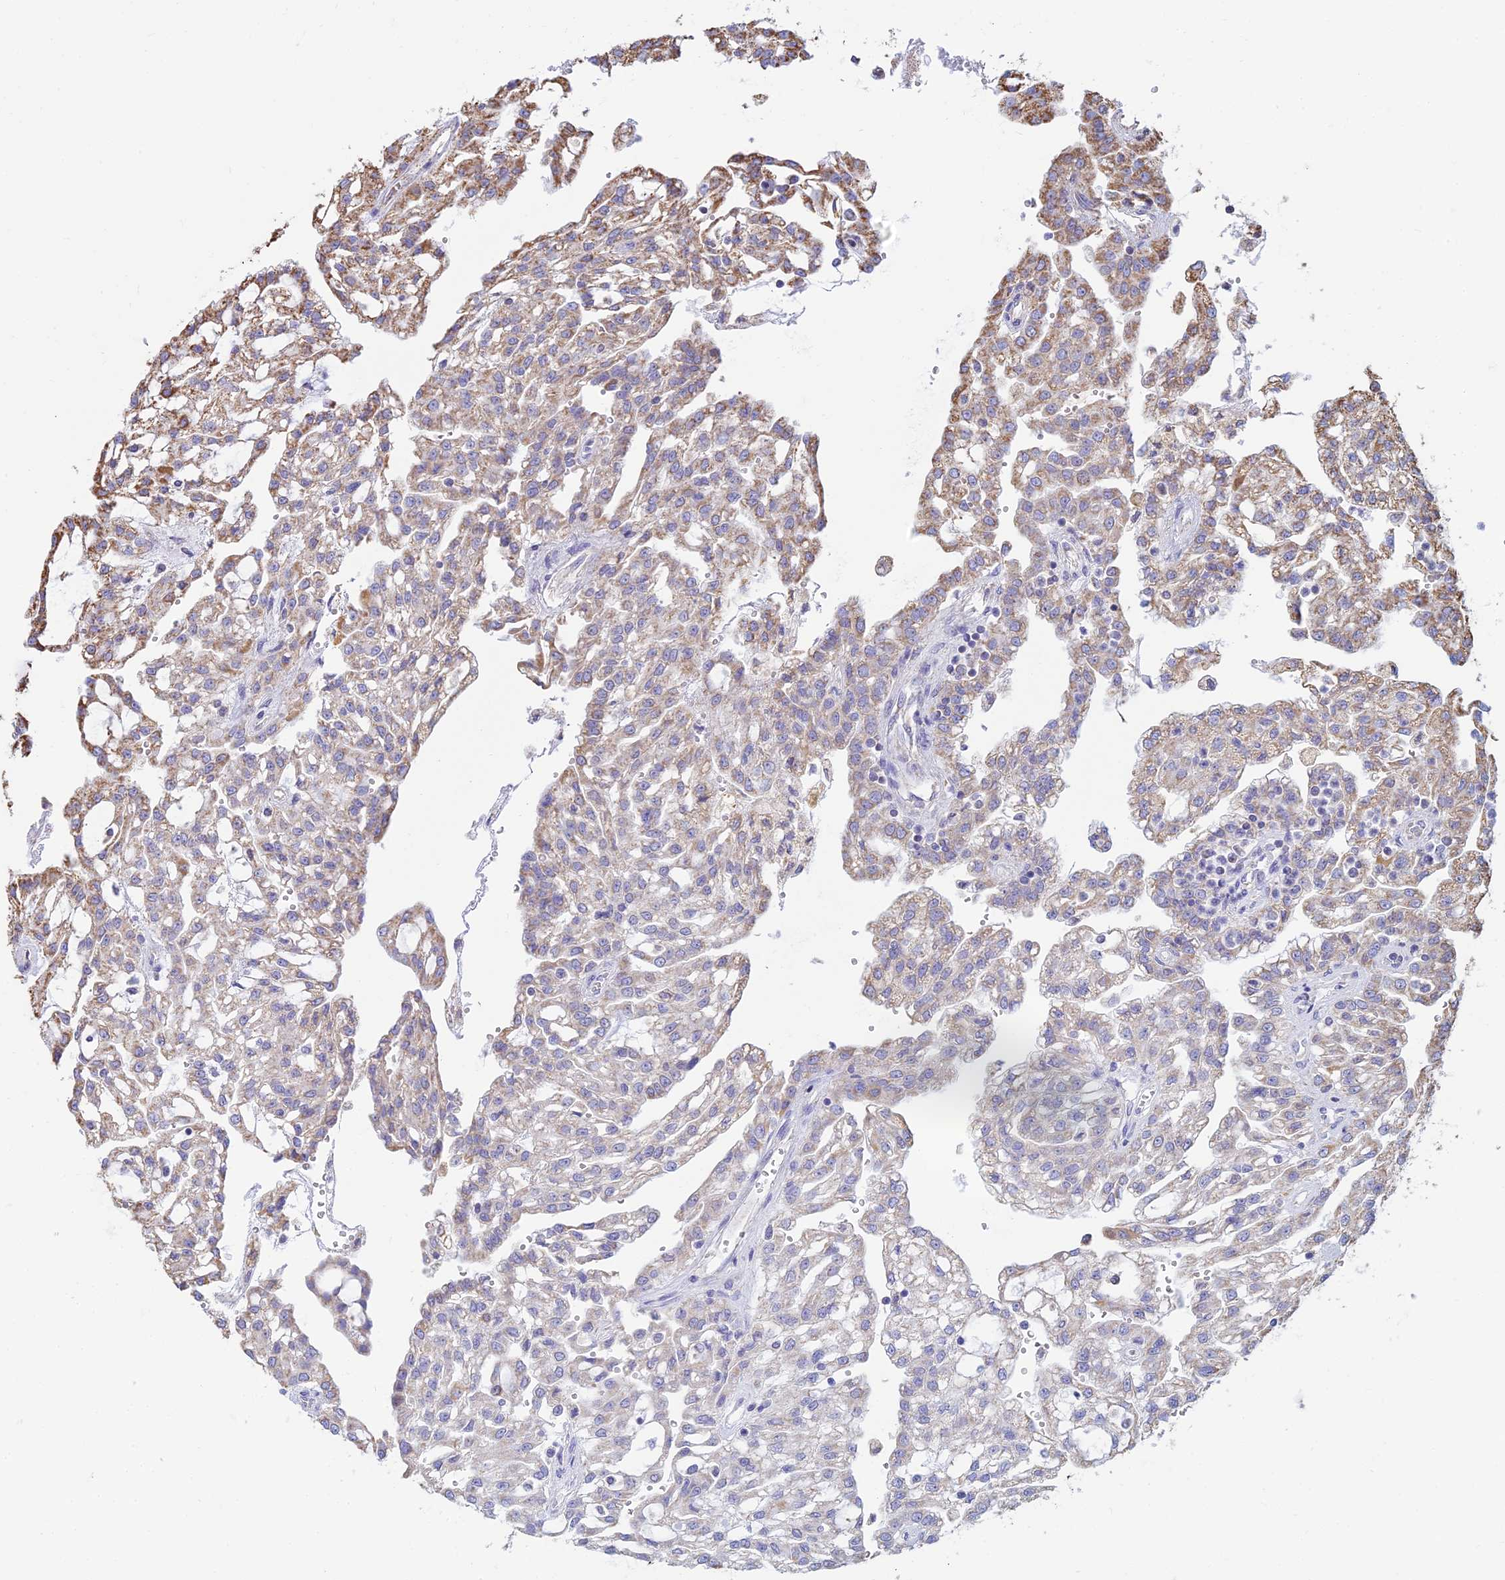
{"staining": {"intensity": "moderate", "quantity": "25%-75%", "location": "cytoplasmic/membranous"}, "tissue": "renal cancer", "cell_type": "Tumor cells", "image_type": "cancer", "snomed": [{"axis": "morphology", "description": "Adenocarcinoma, NOS"}, {"axis": "topography", "description": "Kidney"}], "caption": "Immunohistochemical staining of human renal adenocarcinoma demonstrates moderate cytoplasmic/membranous protein expression in approximately 25%-75% of tumor cells.", "gene": "OR2W3", "patient": {"sex": "male", "age": 63}}